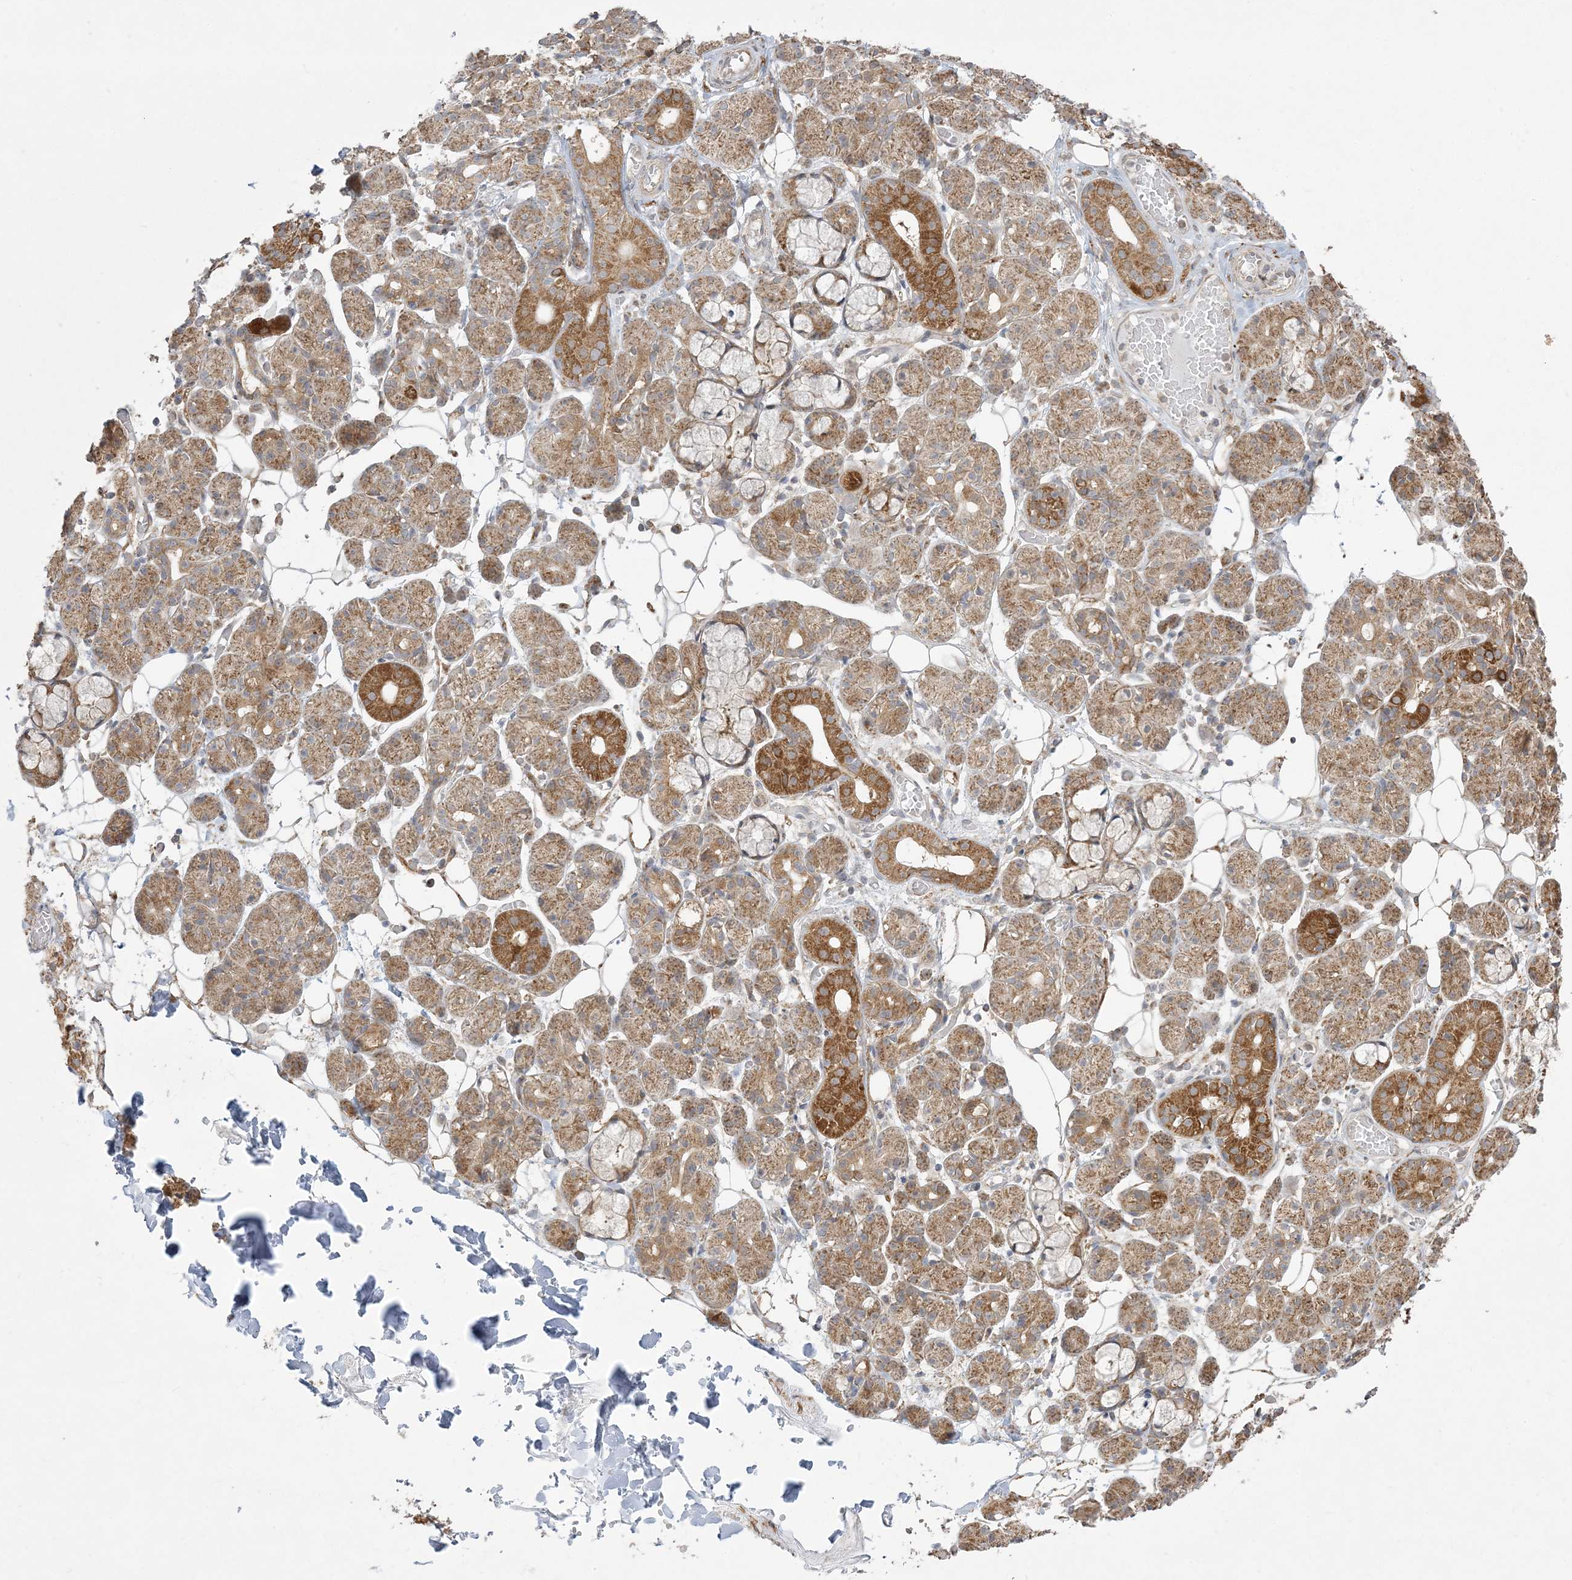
{"staining": {"intensity": "moderate", "quantity": "25%-75%", "location": "cytoplasmic/membranous"}, "tissue": "salivary gland", "cell_type": "Glandular cells", "image_type": "normal", "snomed": [{"axis": "morphology", "description": "Normal tissue, NOS"}, {"axis": "topography", "description": "Salivary gland"}], "caption": "A photomicrograph showing moderate cytoplasmic/membranous positivity in approximately 25%-75% of glandular cells in unremarkable salivary gland, as visualized by brown immunohistochemical staining.", "gene": "ZC3H6", "patient": {"sex": "male", "age": 63}}